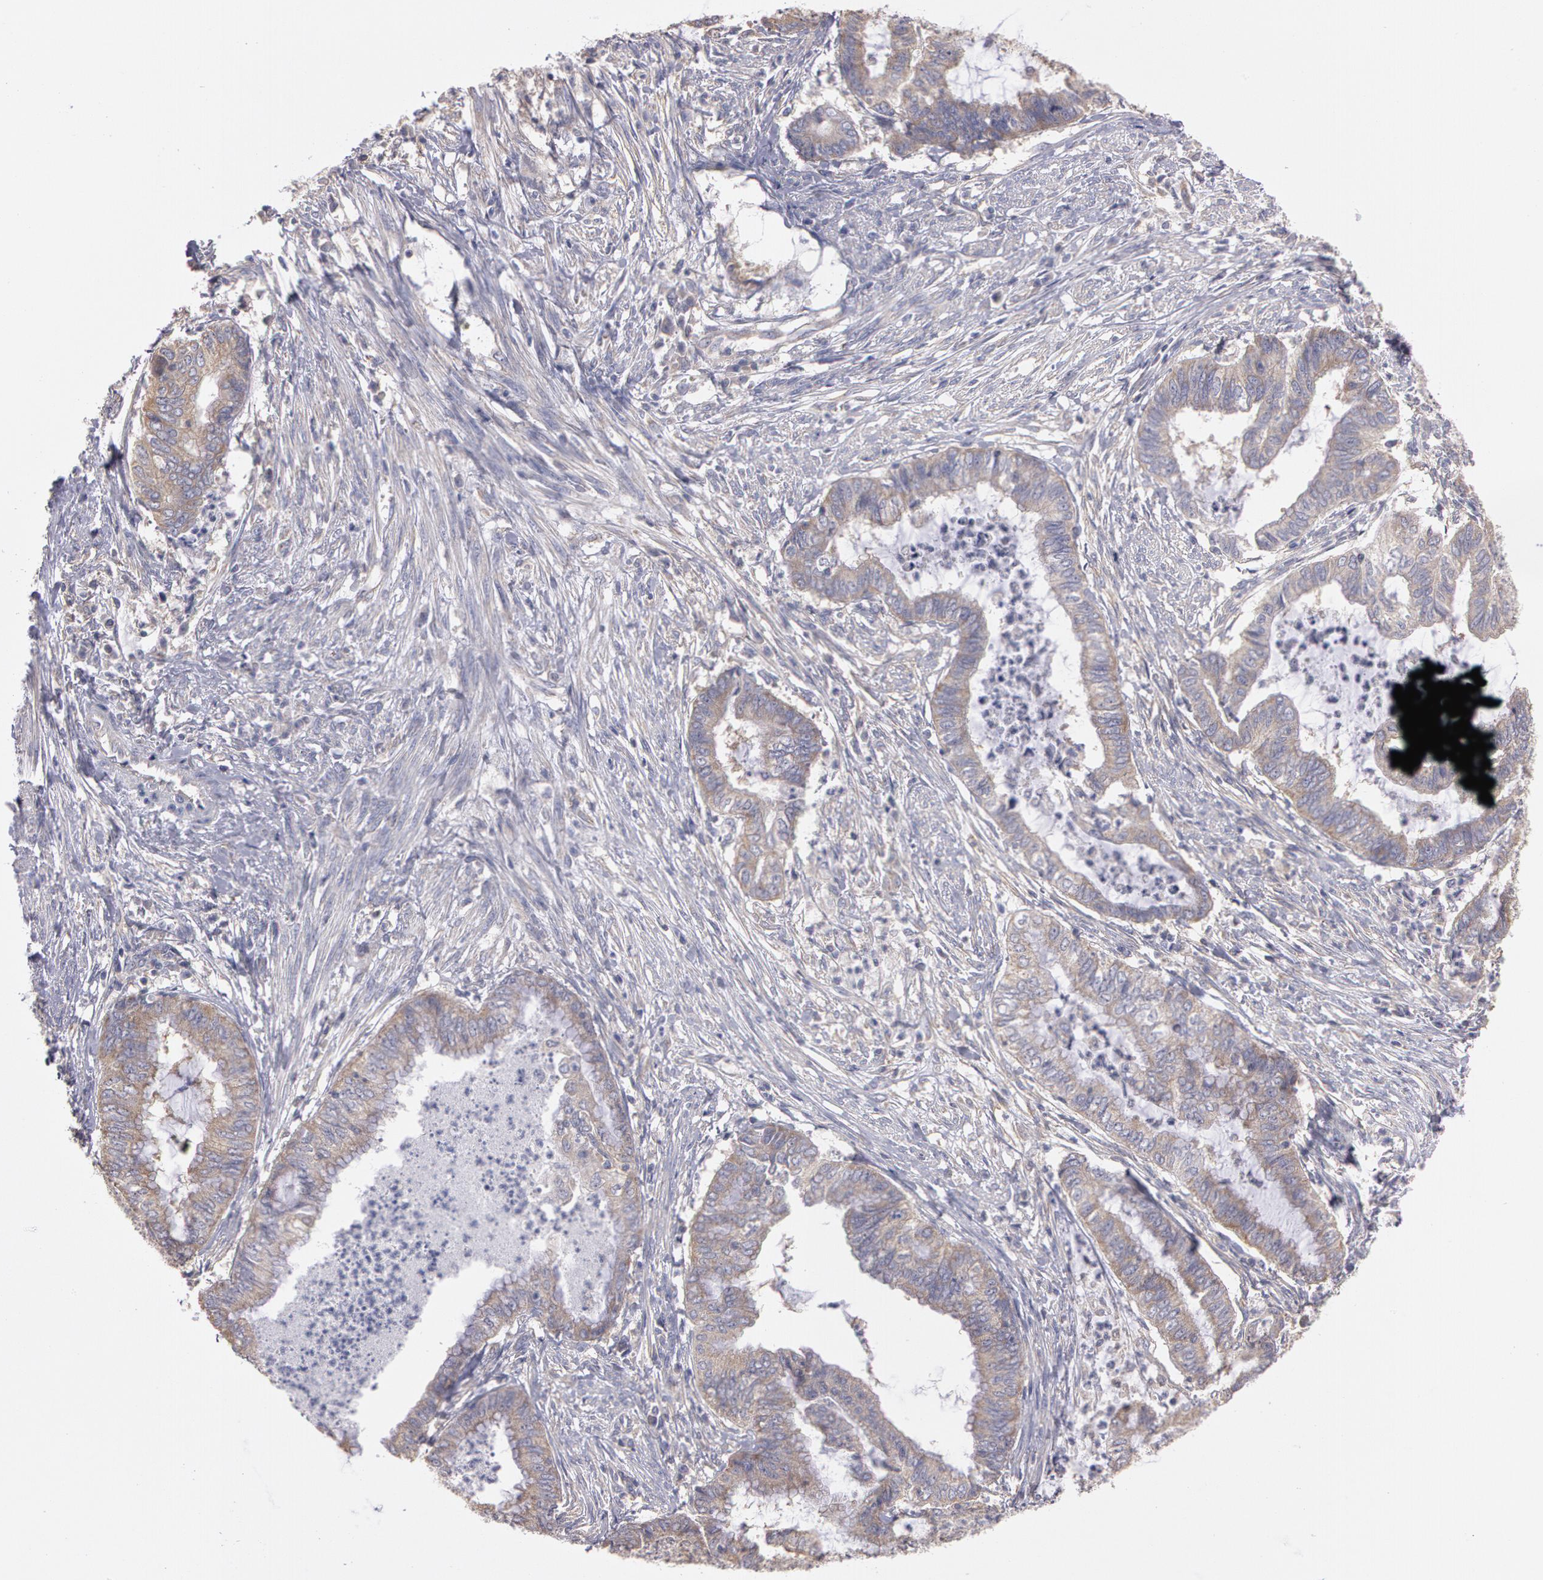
{"staining": {"intensity": "weak", "quantity": ">75%", "location": "cytoplasmic/membranous"}, "tissue": "endometrial cancer", "cell_type": "Tumor cells", "image_type": "cancer", "snomed": [{"axis": "morphology", "description": "Necrosis, NOS"}, {"axis": "morphology", "description": "Adenocarcinoma, NOS"}, {"axis": "topography", "description": "Endometrium"}], "caption": "Immunohistochemistry (IHC) micrograph of neoplastic tissue: endometrial adenocarcinoma stained using IHC reveals low levels of weak protein expression localized specifically in the cytoplasmic/membranous of tumor cells, appearing as a cytoplasmic/membranous brown color.", "gene": "NEK9", "patient": {"sex": "female", "age": 79}}